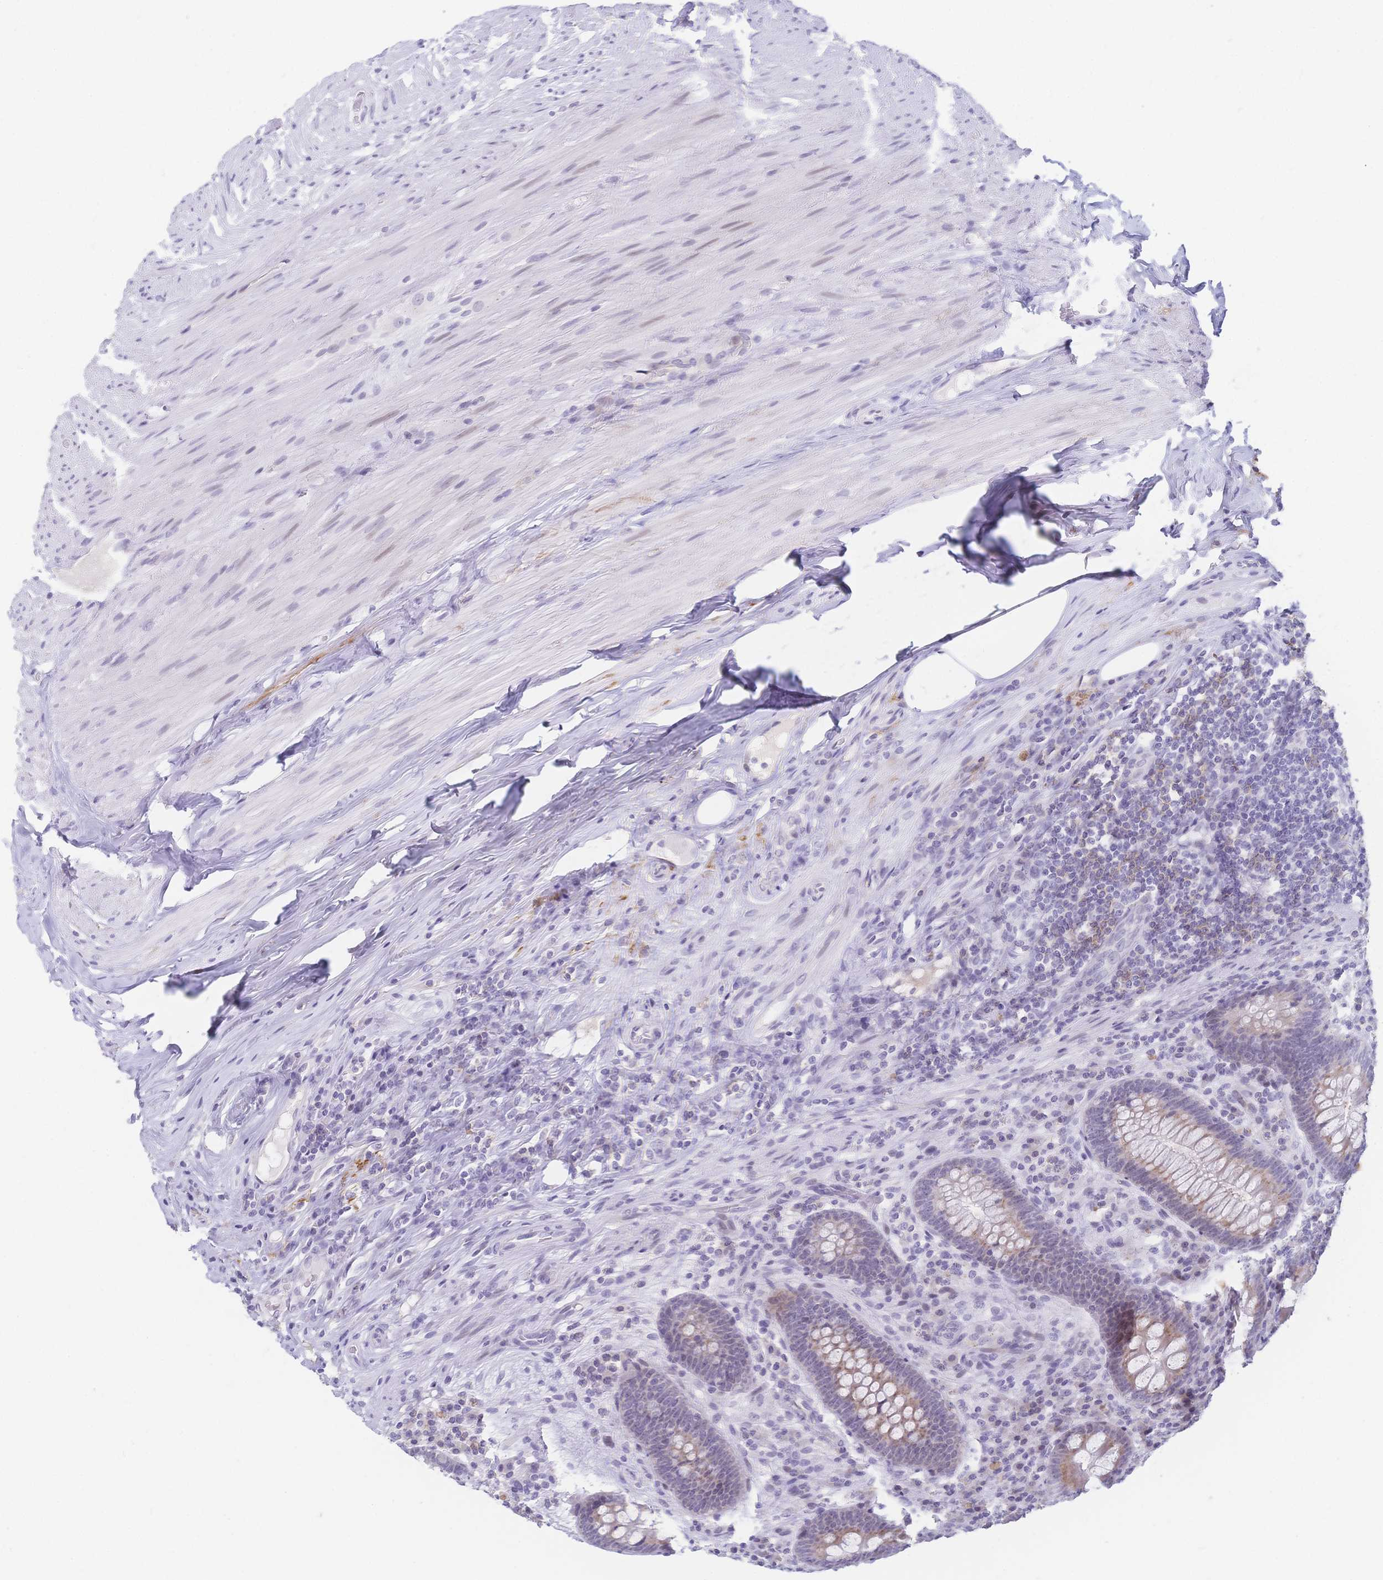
{"staining": {"intensity": "weak", "quantity": ">75%", "location": "cytoplasmic/membranous"}, "tissue": "appendix", "cell_type": "Glandular cells", "image_type": "normal", "snomed": [{"axis": "morphology", "description": "Normal tissue, NOS"}, {"axis": "topography", "description": "Appendix"}], "caption": "Human appendix stained for a protein (brown) reveals weak cytoplasmic/membranous positive positivity in approximately >75% of glandular cells.", "gene": "CR2", "patient": {"sex": "male", "age": 71}}